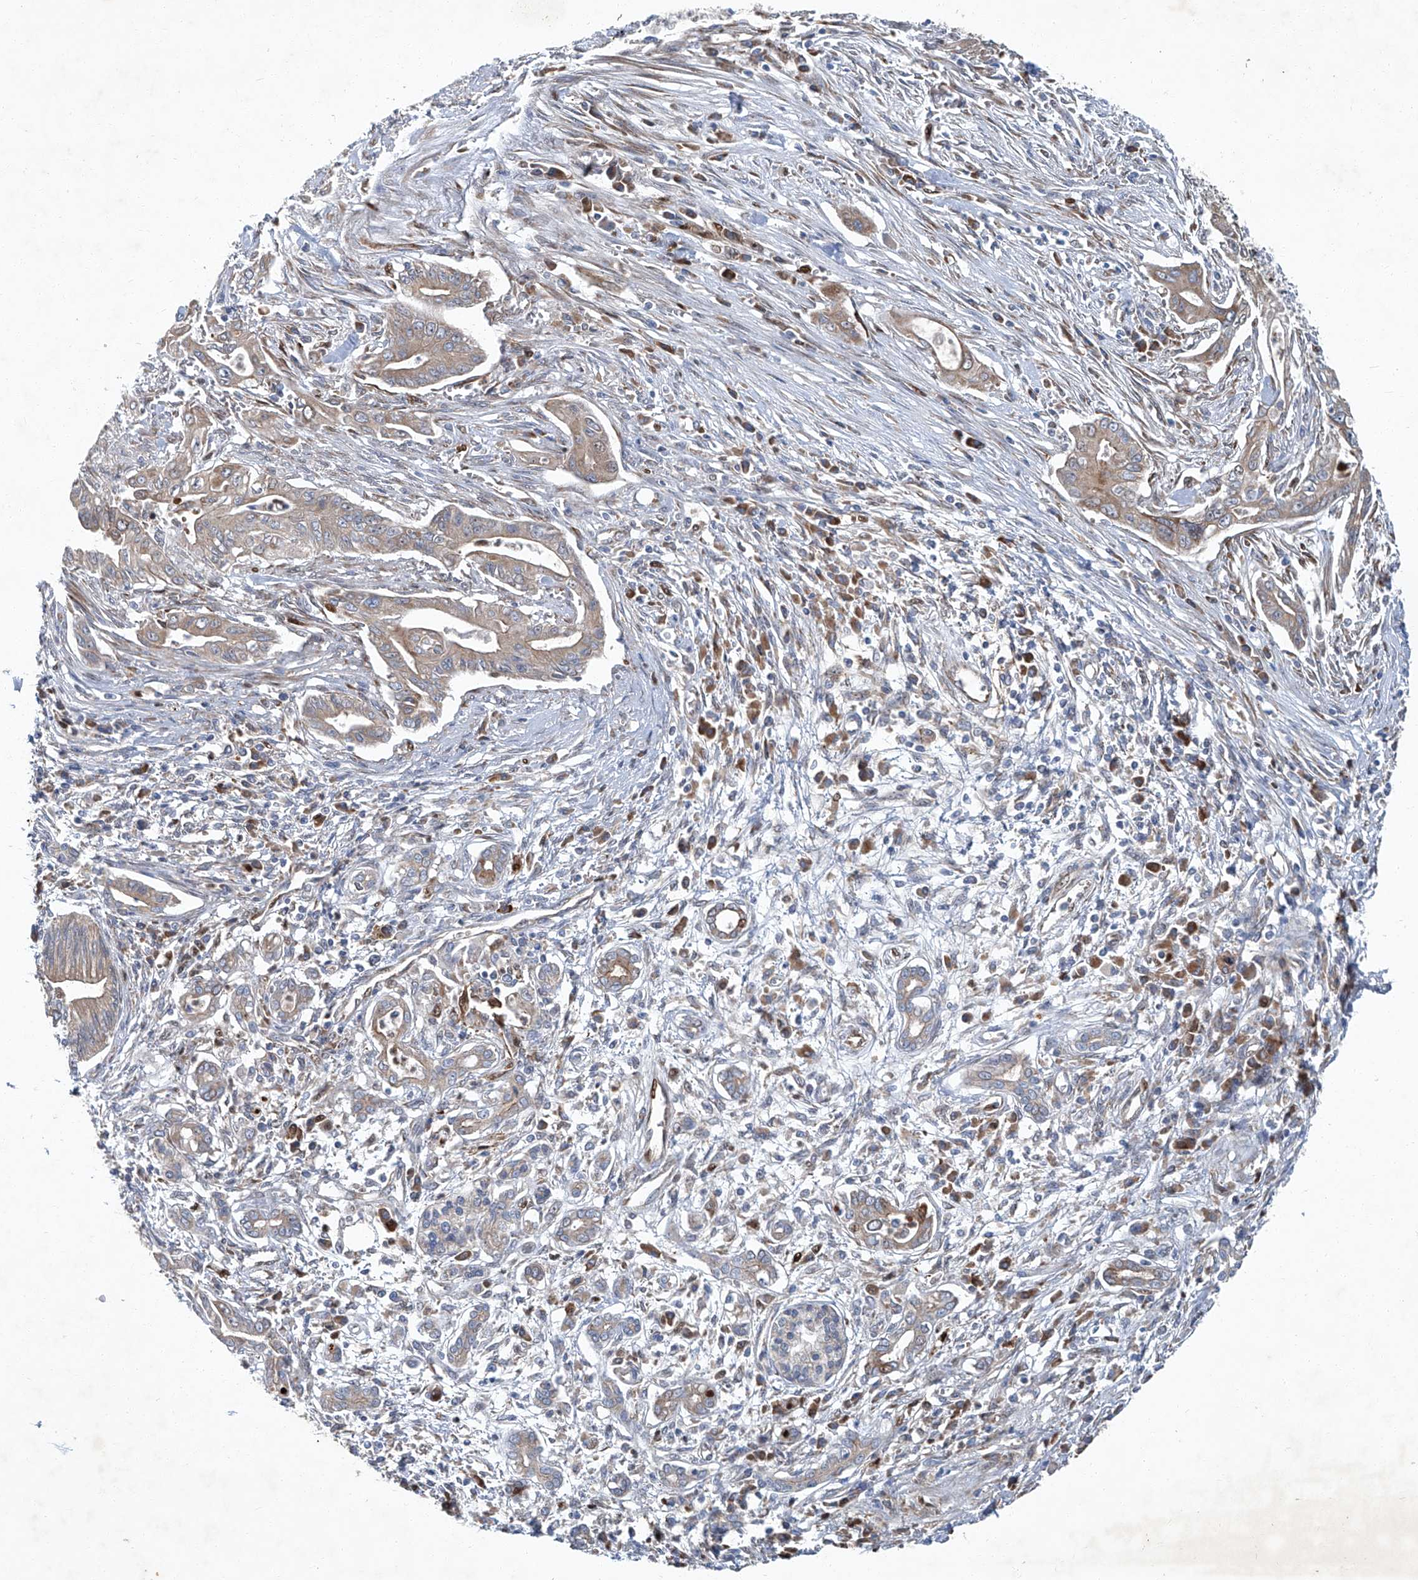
{"staining": {"intensity": "weak", "quantity": "<25%", "location": "cytoplasmic/membranous"}, "tissue": "pancreatic cancer", "cell_type": "Tumor cells", "image_type": "cancer", "snomed": [{"axis": "morphology", "description": "Adenocarcinoma, NOS"}, {"axis": "topography", "description": "Pancreas"}], "caption": "High power microscopy photomicrograph of an immunohistochemistry (IHC) histopathology image of adenocarcinoma (pancreatic), revealing no significant staining in tumor cells.", "gene": "GPR132", "patient": {"sex": "male", "age": 58}}